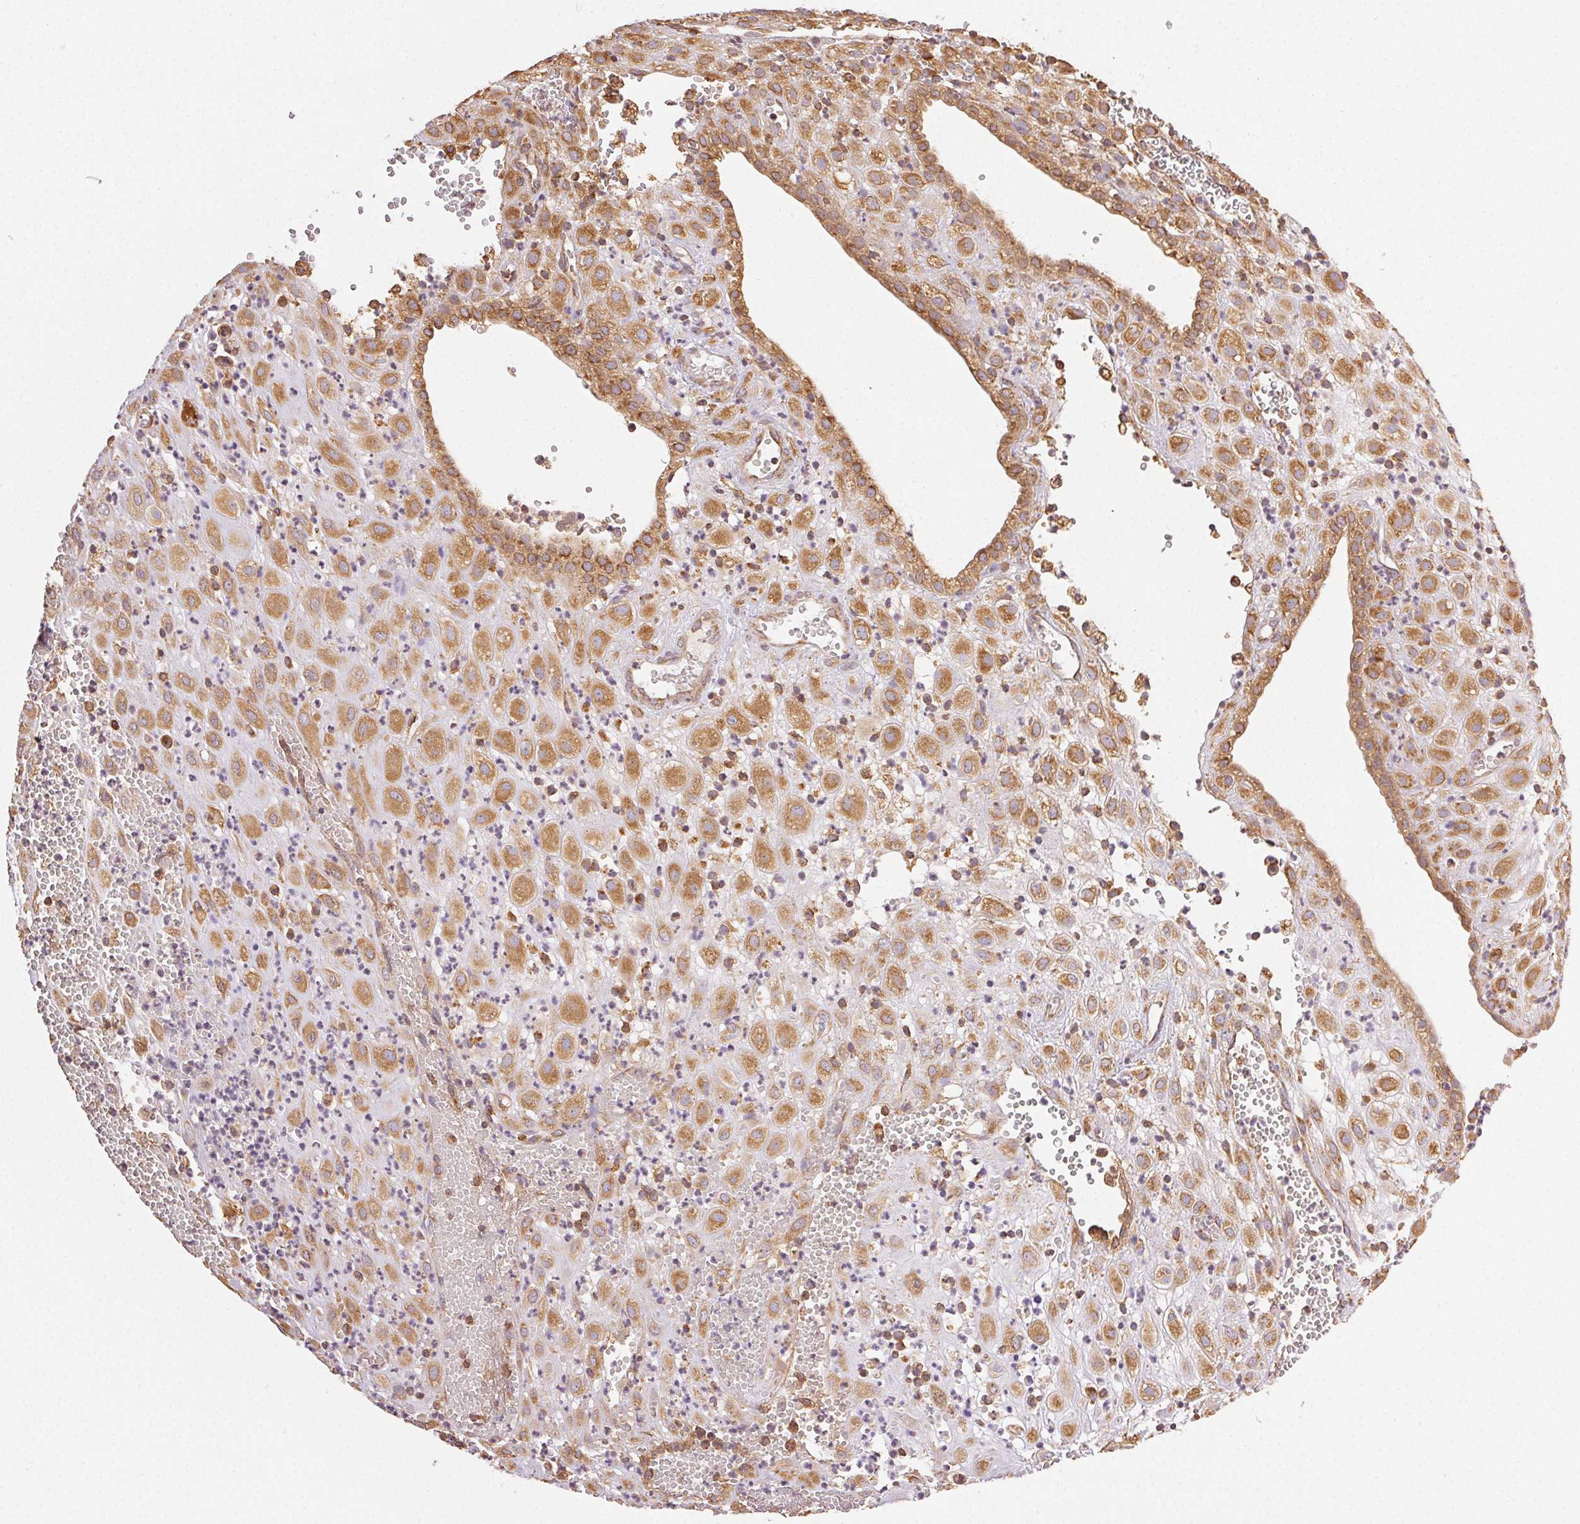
{"staining": {"intensity": "moderate", "quantity": ">75%", "location": "cytoplasmic/membranous"}, "tissue": "placenta", "cell_type": "Decidual cells", "image_type": "normal", "snomed": [{"axis": "morphology", "description": "Normal tissue, NOS"}, {"axis": "topography", "description": "Placenta"}], "caption": "Moderate cytoplasmic/membranous protein positivity is seen in approximately >75% of decidual cells in placenta.", "gene": "ENTREP1", "patient": {"sex": "female", "age": 24}}